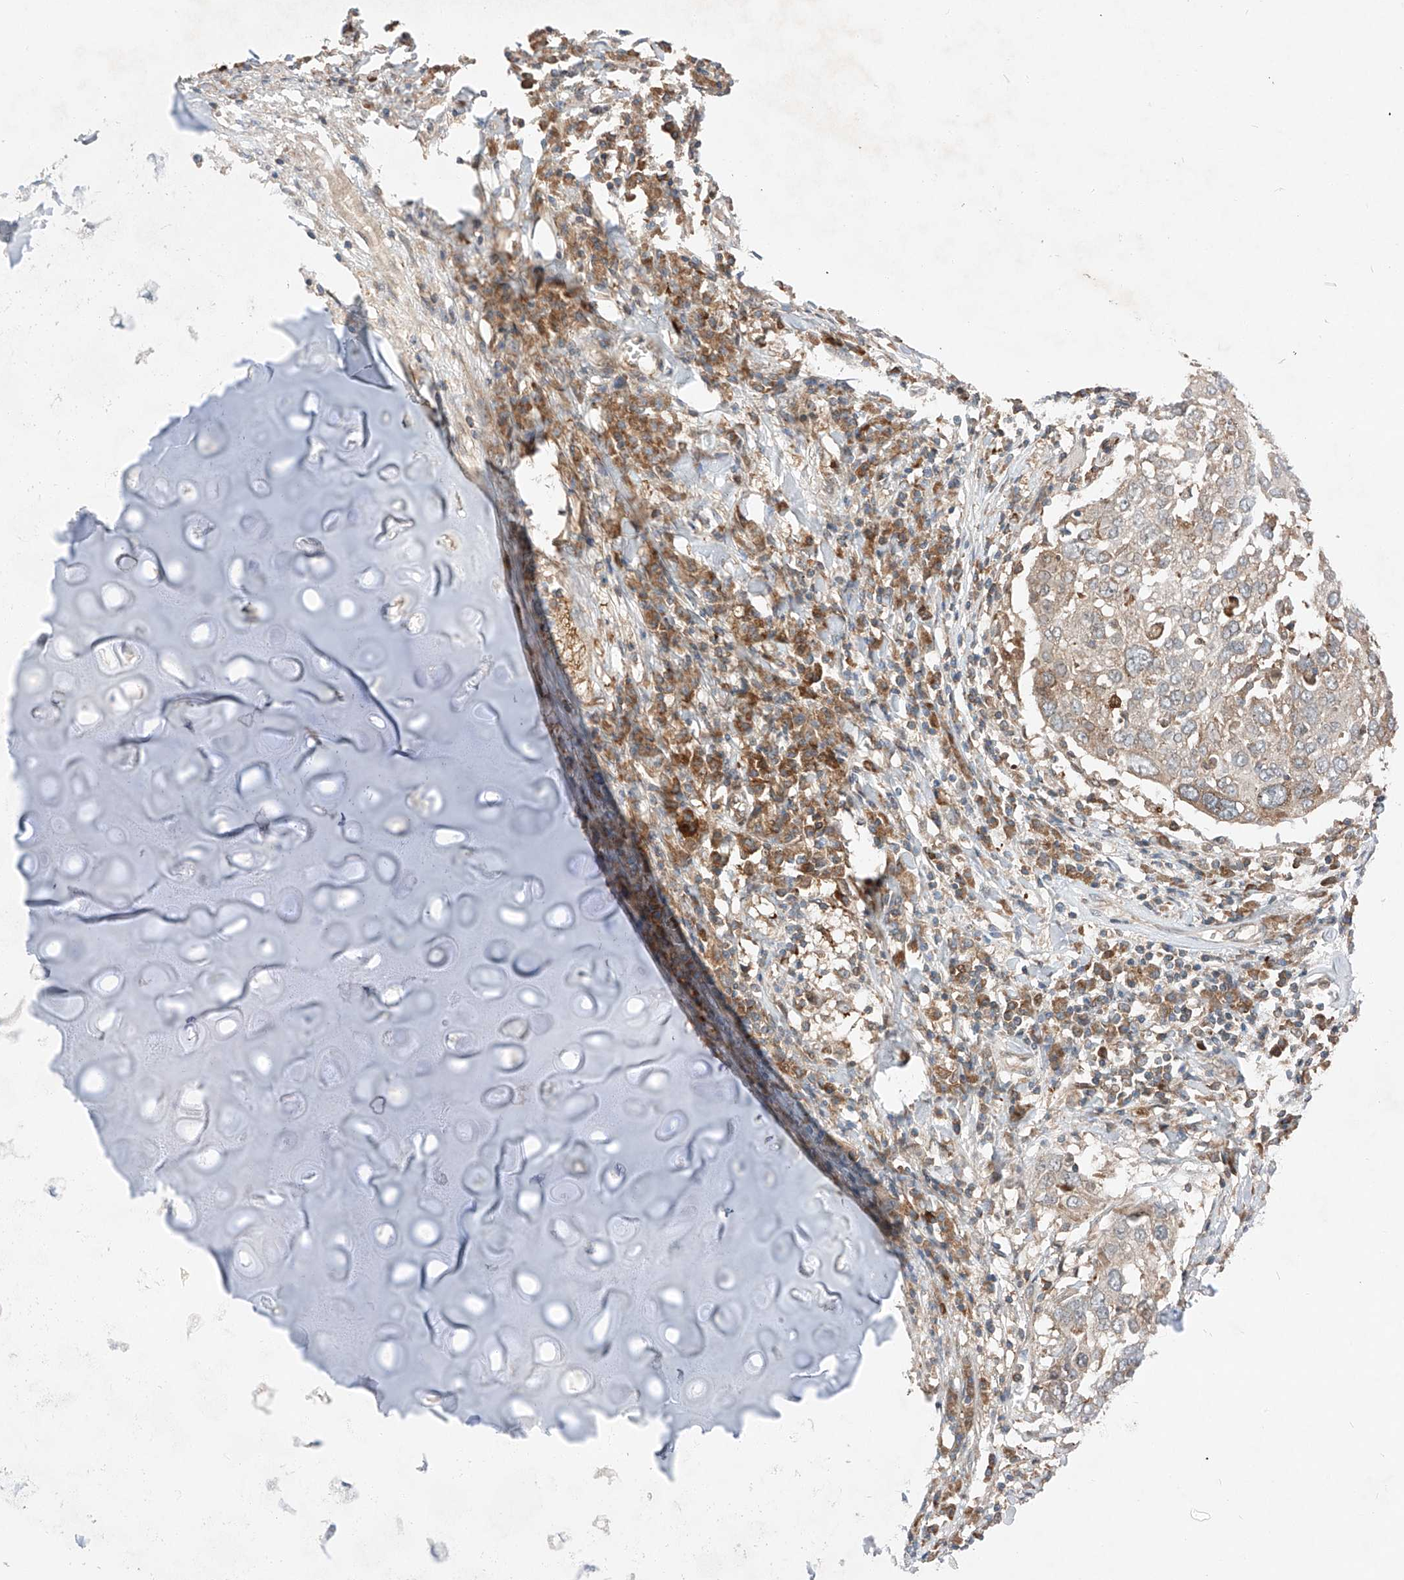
{"staining": {"intensity": "weak", "quantity": "<25%", "location": "cytoplasmic/membranous"}, "tissue": "lung cancer", "cell_type": "Tumor cells", "image_type": "cancer", "snomed": [{"axis": "morphology", "description": "Squamous cell carcinoma, NOS"}, {"axis": "topography", "description": "Lung"}], "caption": "DAB immunohistochemical staining of human lung cancer reveals no significant staining in tumor cells.", "gene": "RUSC1", "patient": {"sex": "male", "age": 65}}